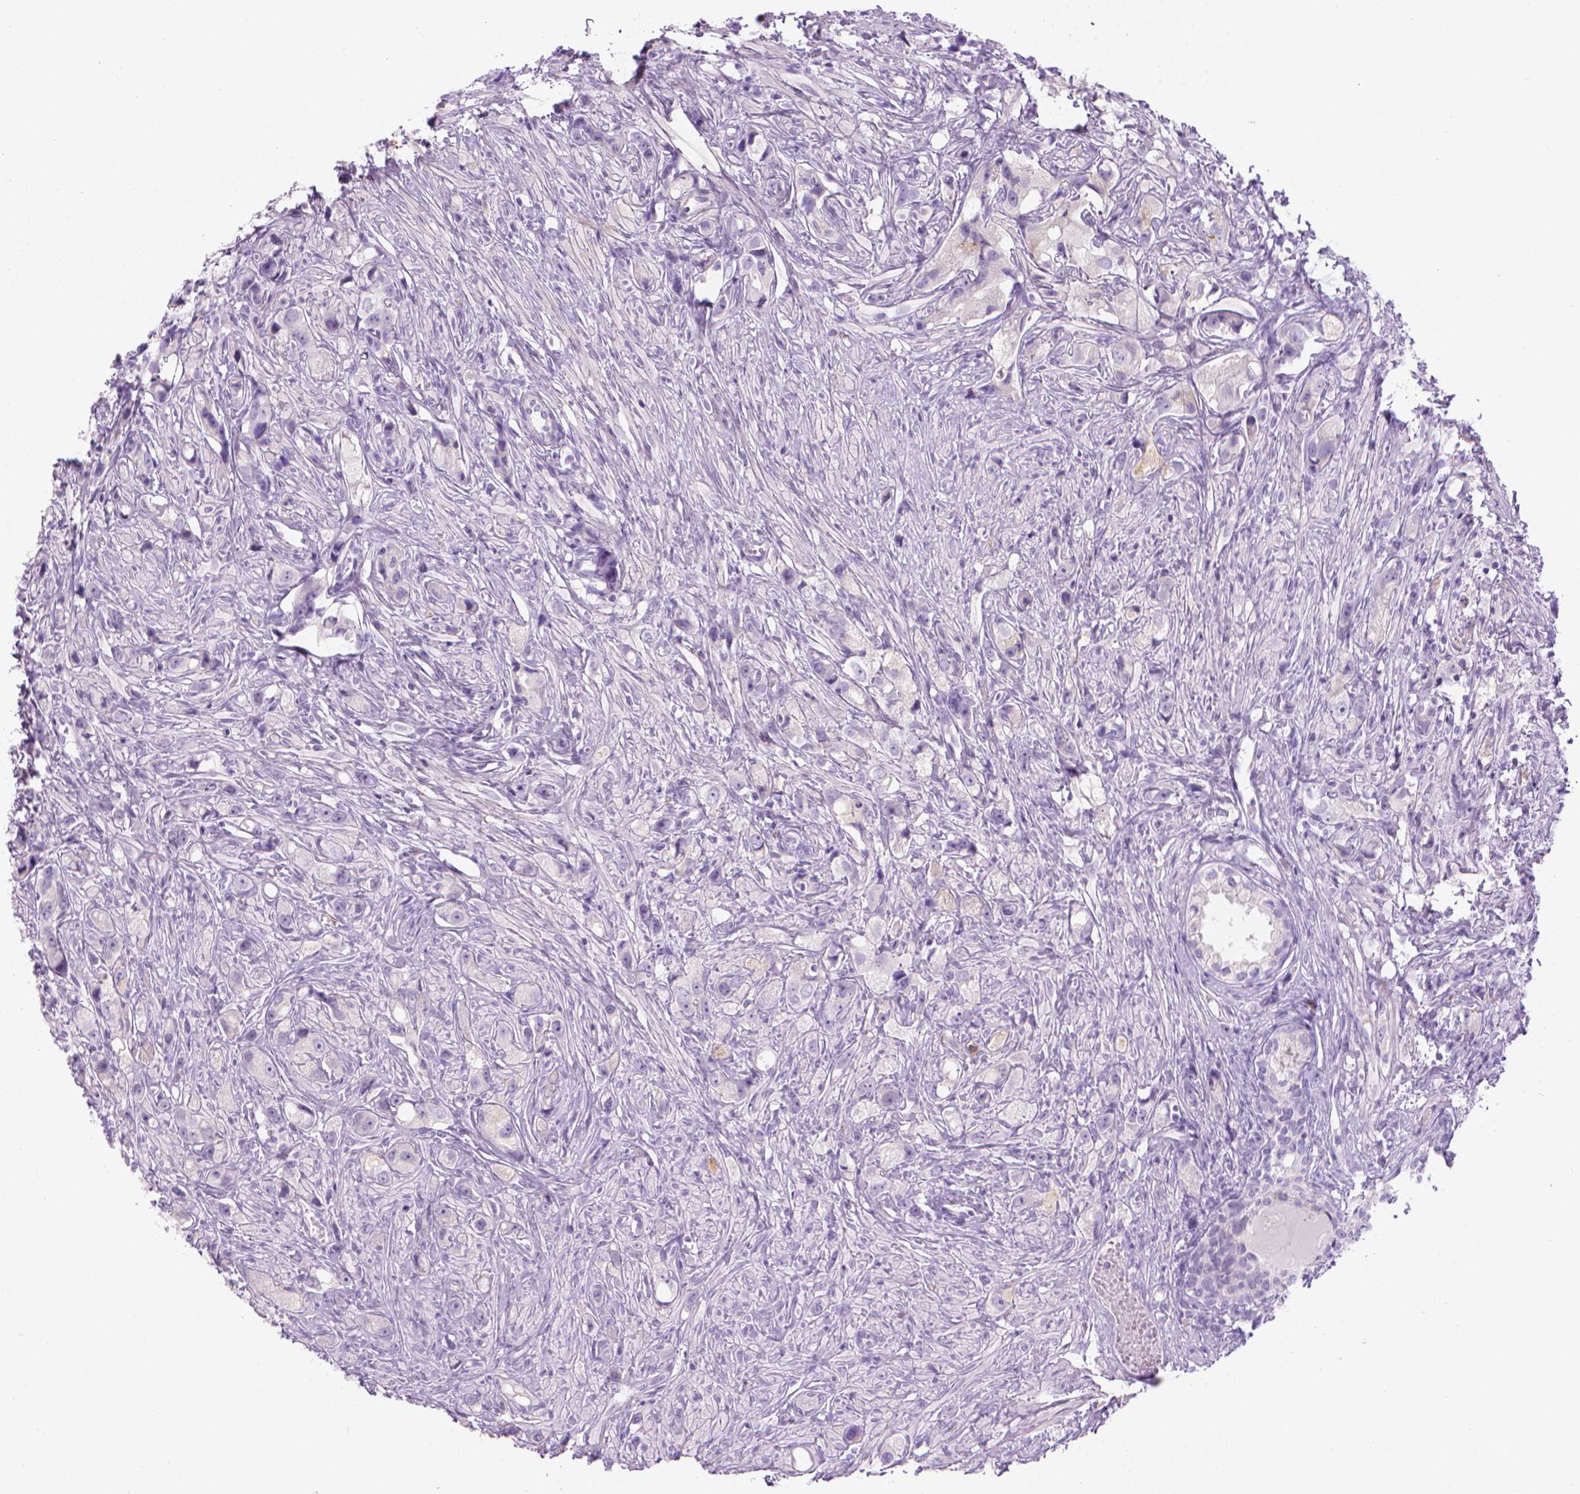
{"staining": {"intensity": "negative", "quantity": "none", "location": "none"}, "tissue": "prostate cancer", "cell_type": "Tumor cells", "image_type": "cancer", "snomed": [{"axis": "morphology", "description": "Adenocarcinoma, High grade"}, {"axis": "topography", "description": "Prostate"}], "caption": "There is no significant staining in tumor cells of adenocarcinoma (high-grade) (prostate).", "gene": "SPAG6", "patient": {"sex": "male", "age": 75}}